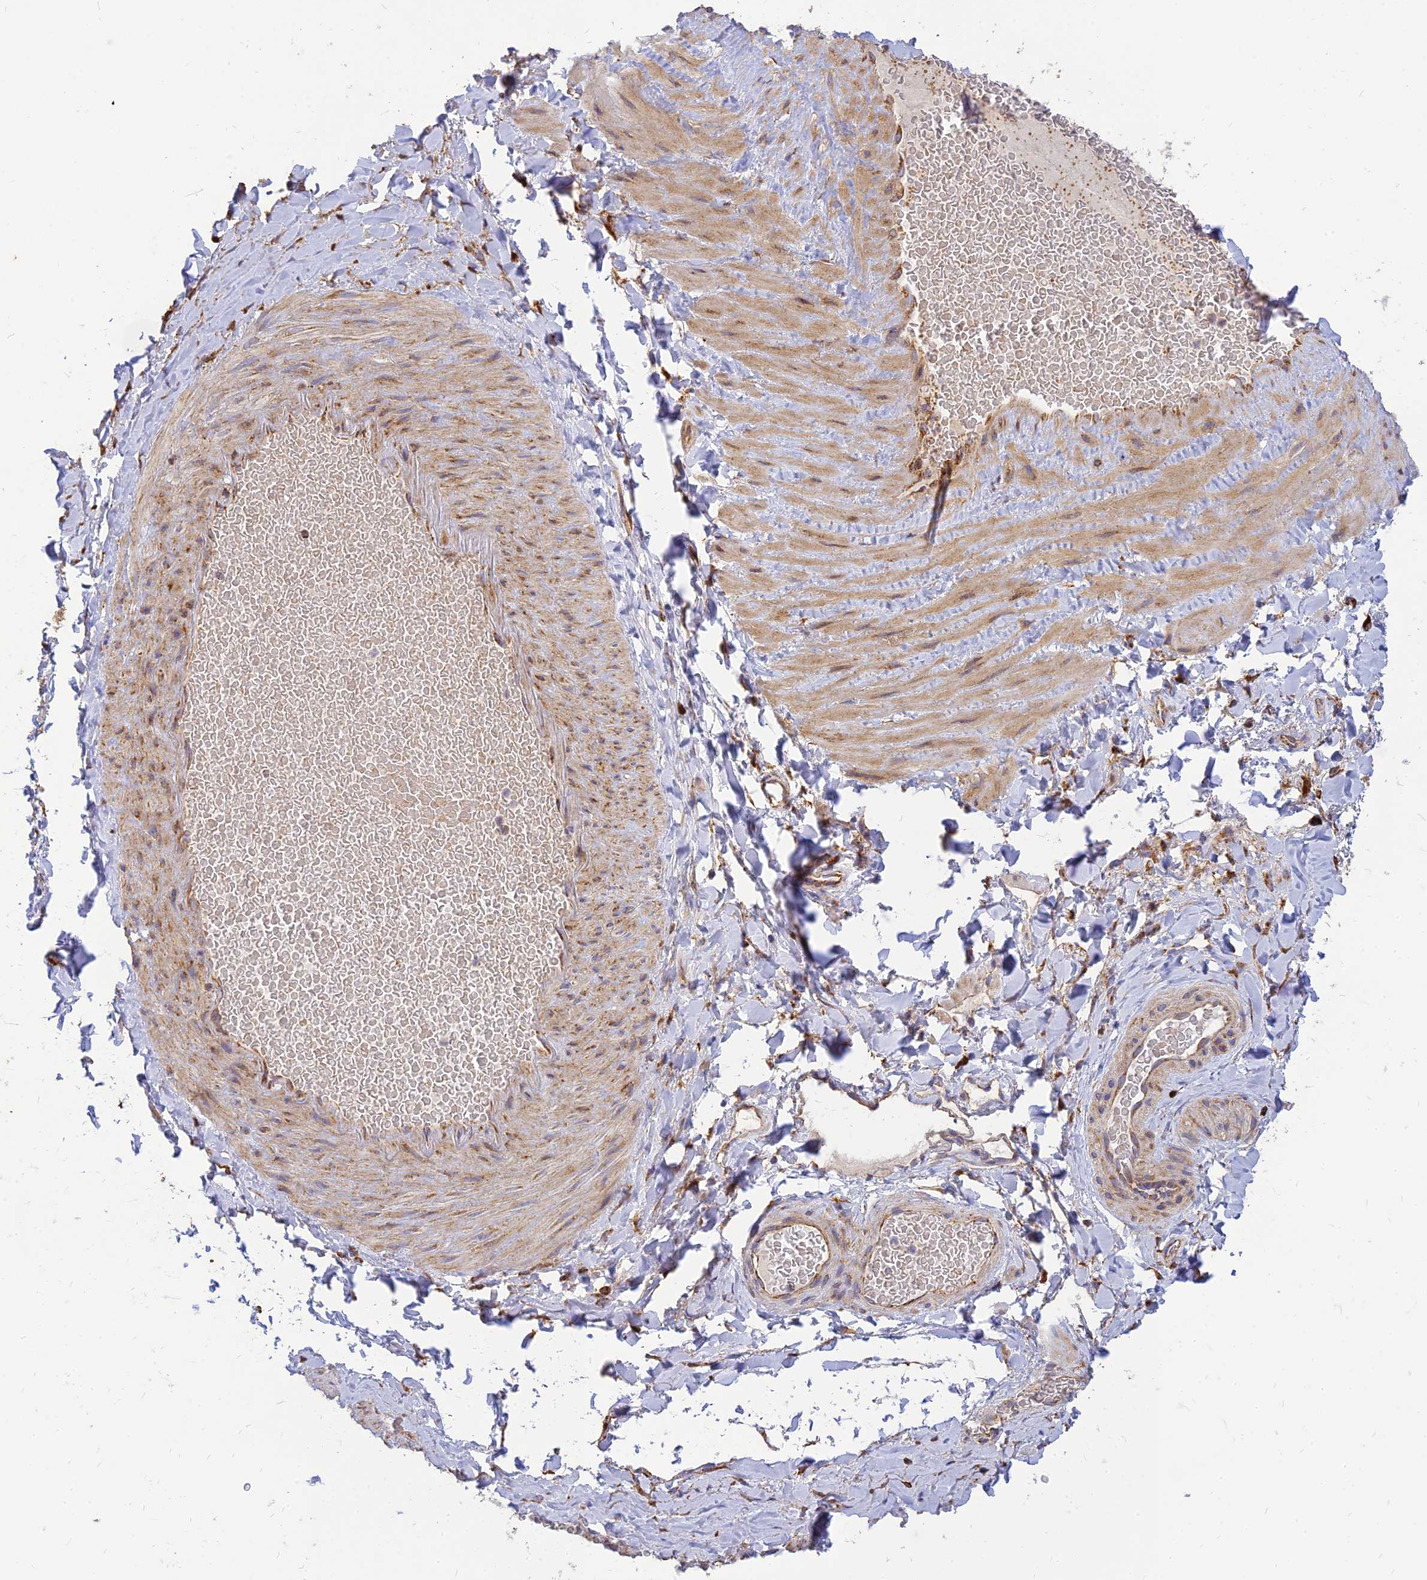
{"staining": {"intensity": "strong", "quantity": "<25%", "location": "cytoplasmic/membranous"}, "tissue": "adipose tissue", "cell_type": "Adipocytes", "image_type": "normal", "snomed": [{"axis": "morphology", "description": "Normal tissue, NOS"}, {"axis": "topography", "description": "Soft tissue"}, {"axis": "topography", "description": "Vascular tissue"}], "caption": "Adipocytes show strong cytoplasmic/membranous staining in approximately <25% of cells in unremarkable adipose tissue.", "gene": "THUMPD2", "patient": {"sex": "male", "age": 54}}